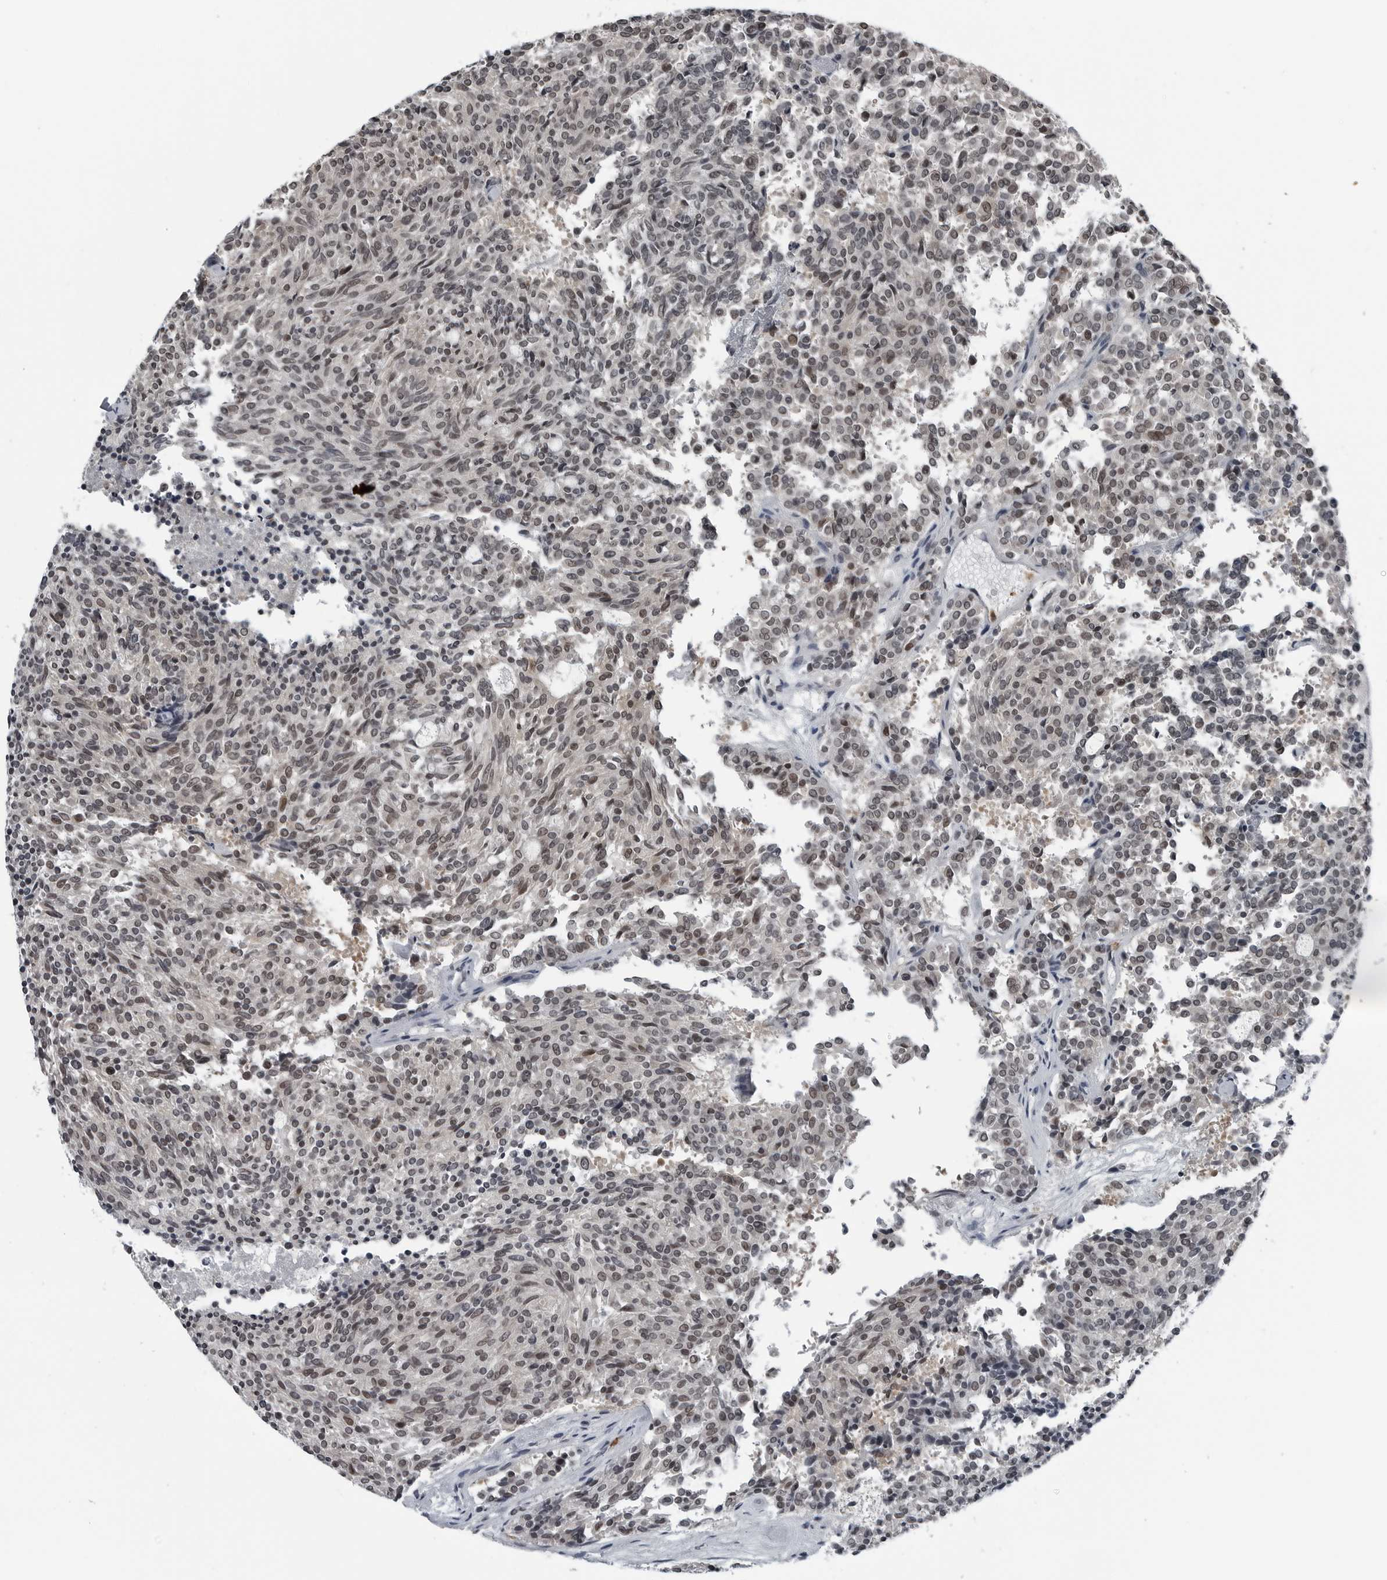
{"staining": {"intensity": "moderate", "quantity": ">75%", "location": "nuclear"}, "tissue": "carcinoid", "cell_type": "Tumor cells", "image_type": "cancer", "snomed": [{"axis": "morphology", "description": "Carcinoid, malignant, NOS"}, {"axis": "topography", "description": "Pancreas"}], "caption": "Brown immunohistochemical staining in carcinoid (malignant) exhibits moderate nuclear expression in about >75% of tumor cells.", "gene": "AKR1A1", "patient": {"sex": "female", "age": 54}}